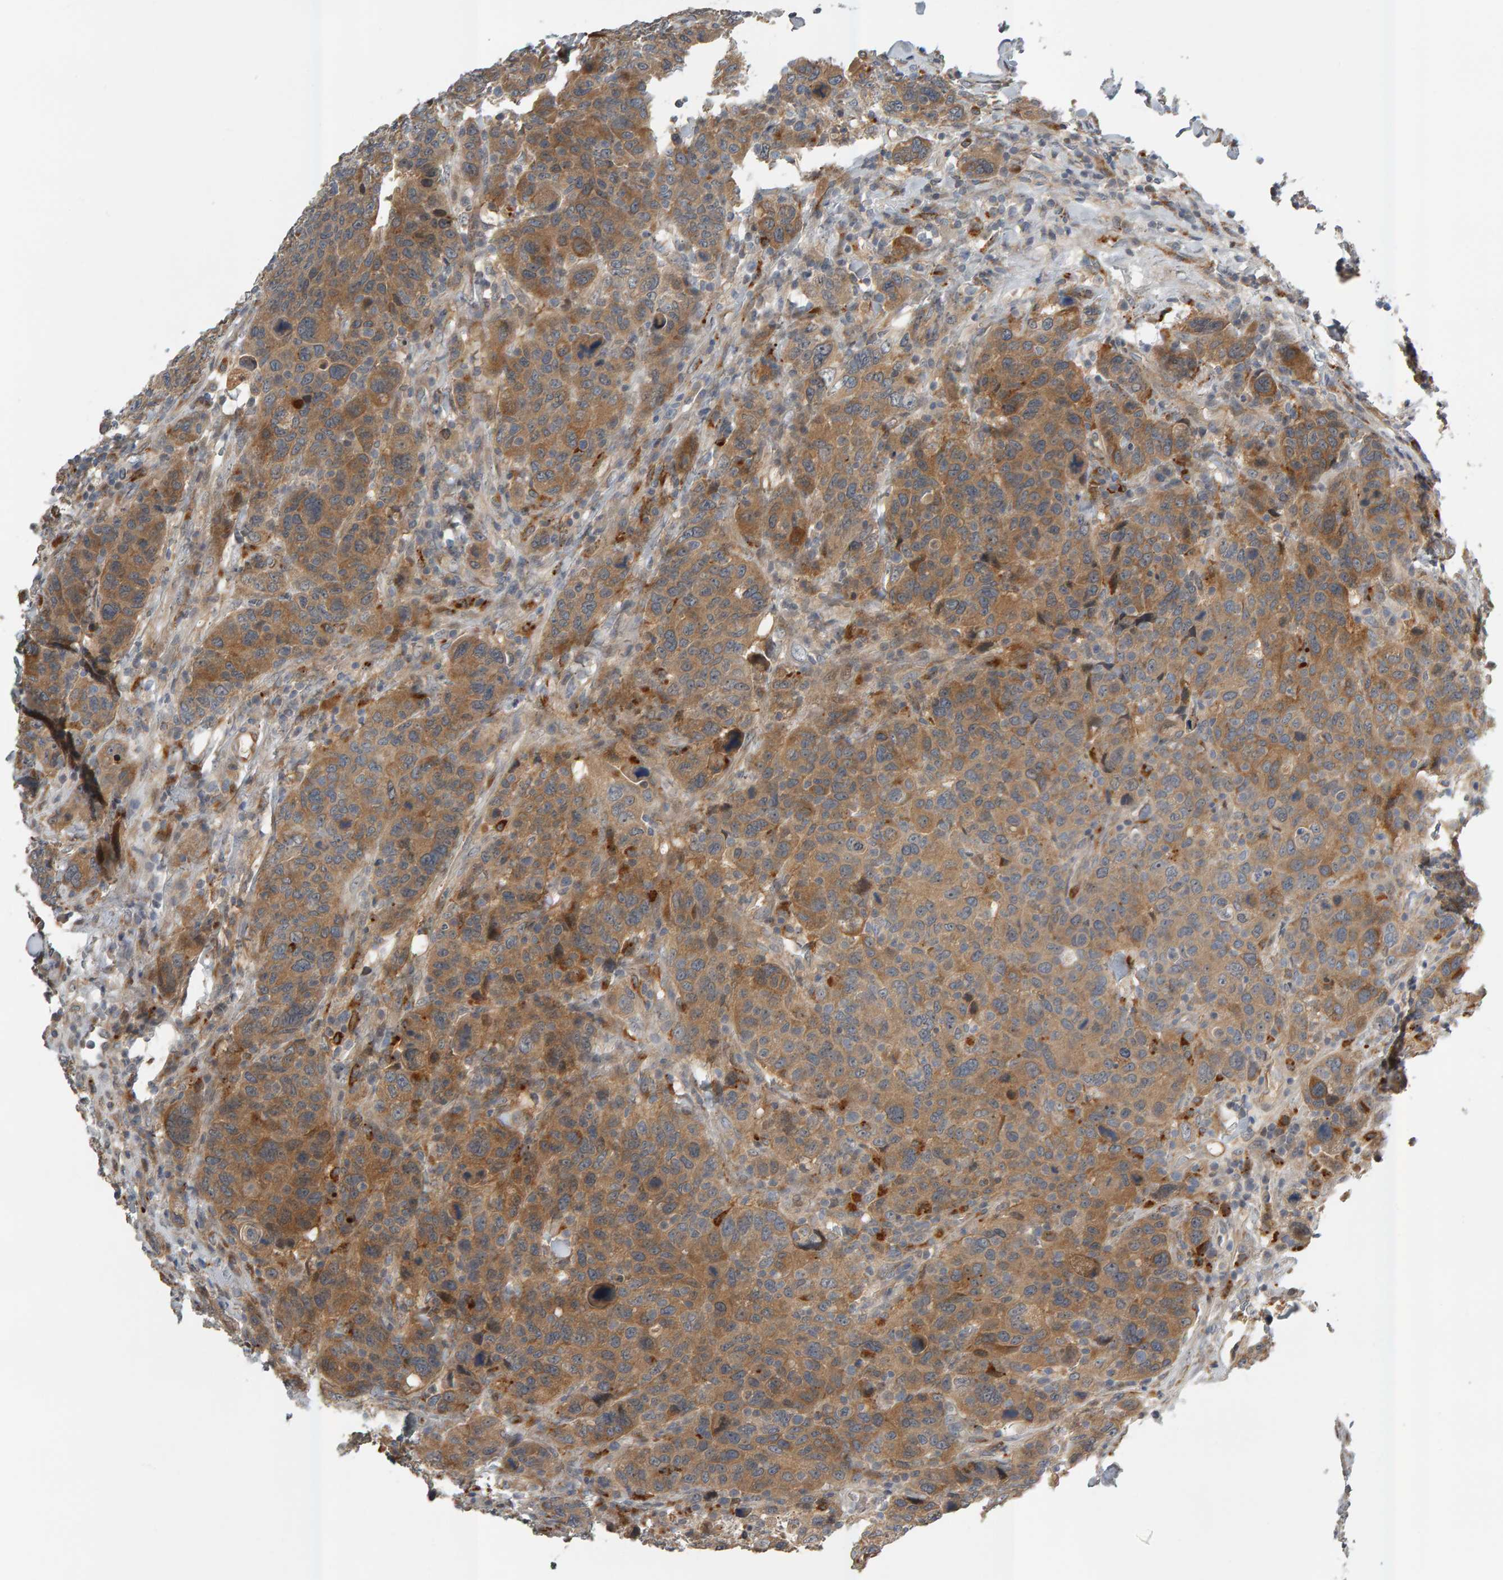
{"staining": {"intensity": "moderate", "quantity": ">75%", "location": "cytoplasmic/membranous"}, "tissue": "breast cancer", "cell_type": "Tumor cells", "image_type": "cancer", "snomed": [{"axis": "morphology", "description": "Duct carcinoma"}, {"axis": "topography", "description": "Breast"}], "caption": "Breast invasive ductal carcinoma stained for a protein demonstrates moderate cytoplasmic/membranous positivity in tumor cells.", "gene": "ZNF160", "patient": {"sex": "female", "age": 37}}